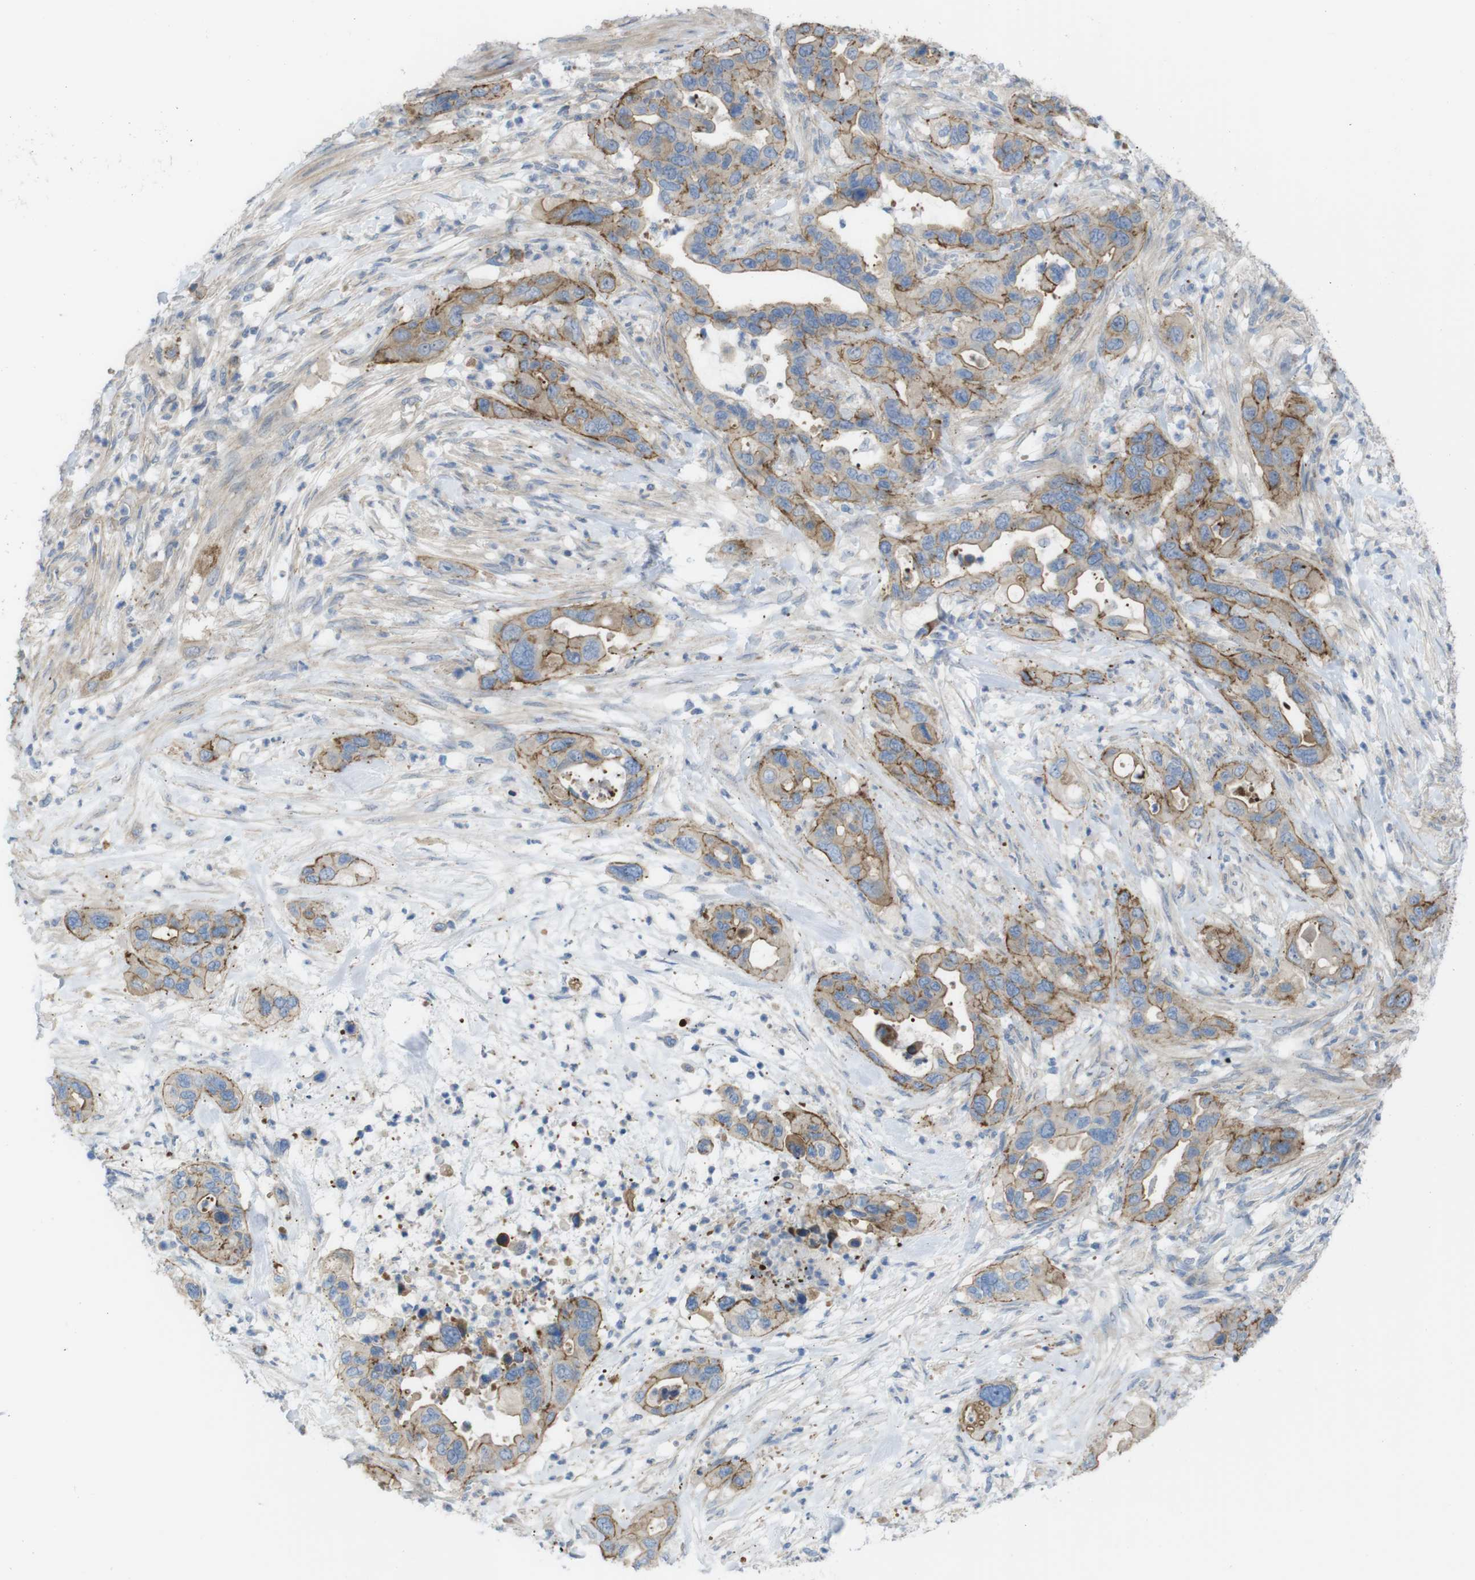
{"staining": {"intensity": "moderate", "quantity": "25%-75%", "location": "cytoplasmic/membranous"}, "tissue": "pancreatic cancer", "cell_type": "Tumor cells", "image_type": "cancer", "snomed": [{"axis": "morphology", "description": "Adenocarcinoma, NOS"}, {"axis": "topography", "description": "Pancreas"}], "caption": "High-power microscopy captured an immunohistochemistry (IHC) photomicrograph of pancreatic cancer (adenocarcinoma), revealing moderate cytoplasmic/membranous expression in about 25%-75% of tumor cells.", "gene": "PREX2", "patient": {"sex": "female", "age": 71}}